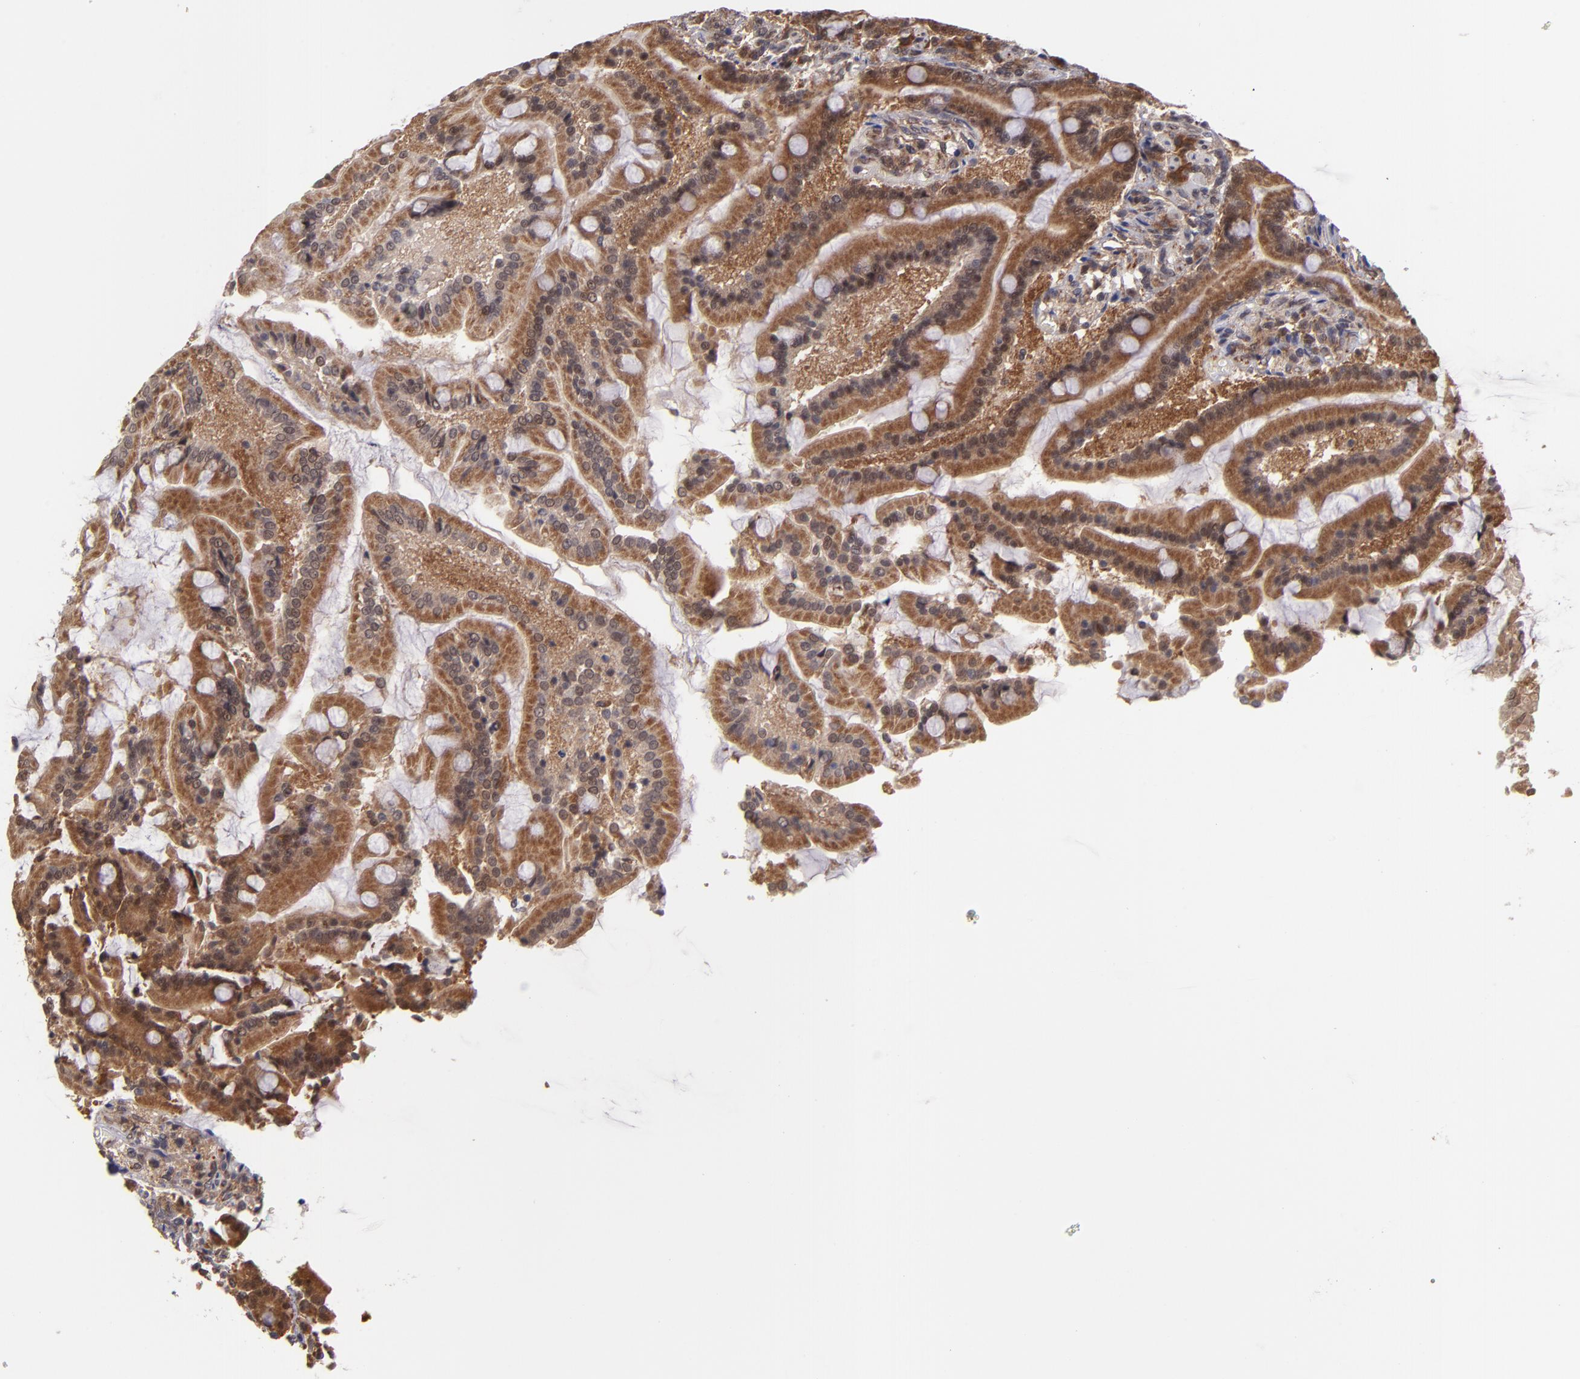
{"staining": {"intensity": "strong", "quantity": ">75%", "location": "cytoplasmic/membranous"}, "tissue": "duodenum", "cell_type": "Glandular cells", "image_type": "normal", "snomed": [{"axis": "morphology", "description": "Normal tissue, NOS"}, {"axis": "topography", "description": "Duodenum"}], "caption": "Duodenum stained for a protein (brown) reveals strong cytoplasmic/membranous positive positivity in approximately >75% of glandular cells.", "gene": "CASP1", "patient": {"sex": "female", "age": 64}}